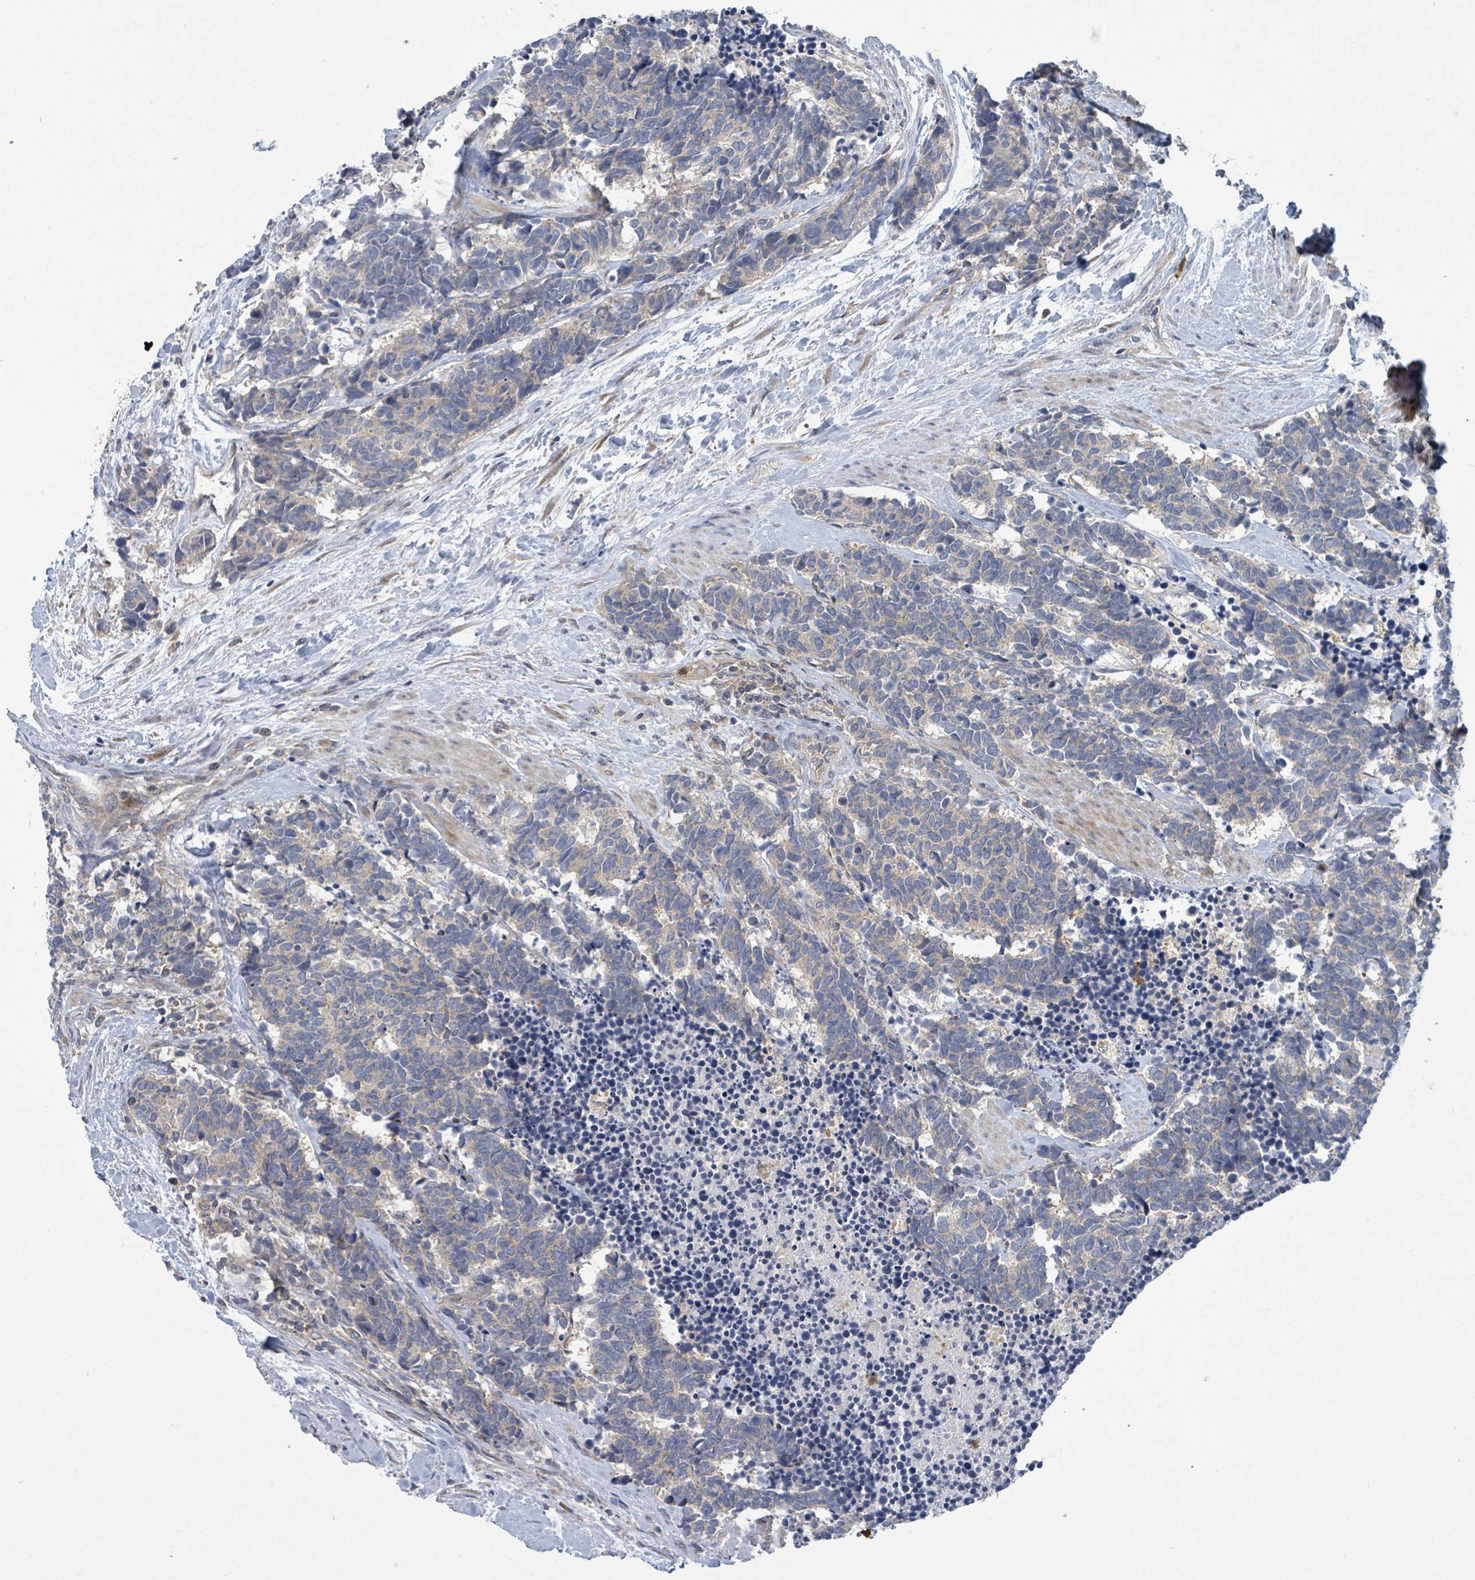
{"staining": {"intensity": "negative", "quantity": "none", "location": "none"}, "tissue": "carcinoid", "cell_type": "Tumor cells", "image_type": "cancer", "snomed": [{"axis": "morphology", "description": "Carcinoma, NOS"}, {"axis": "morphology", "description": "Carcinoid, malignant, NOS"}, {"axis": "topography", "description": "Prostate"}], "caption": "DAB immunohistochemical staining of human carcinoma shows no significant positivity in tumor cells.", "gene": "SERPINE3", "patient": {"sex": "male", "age": 57}}